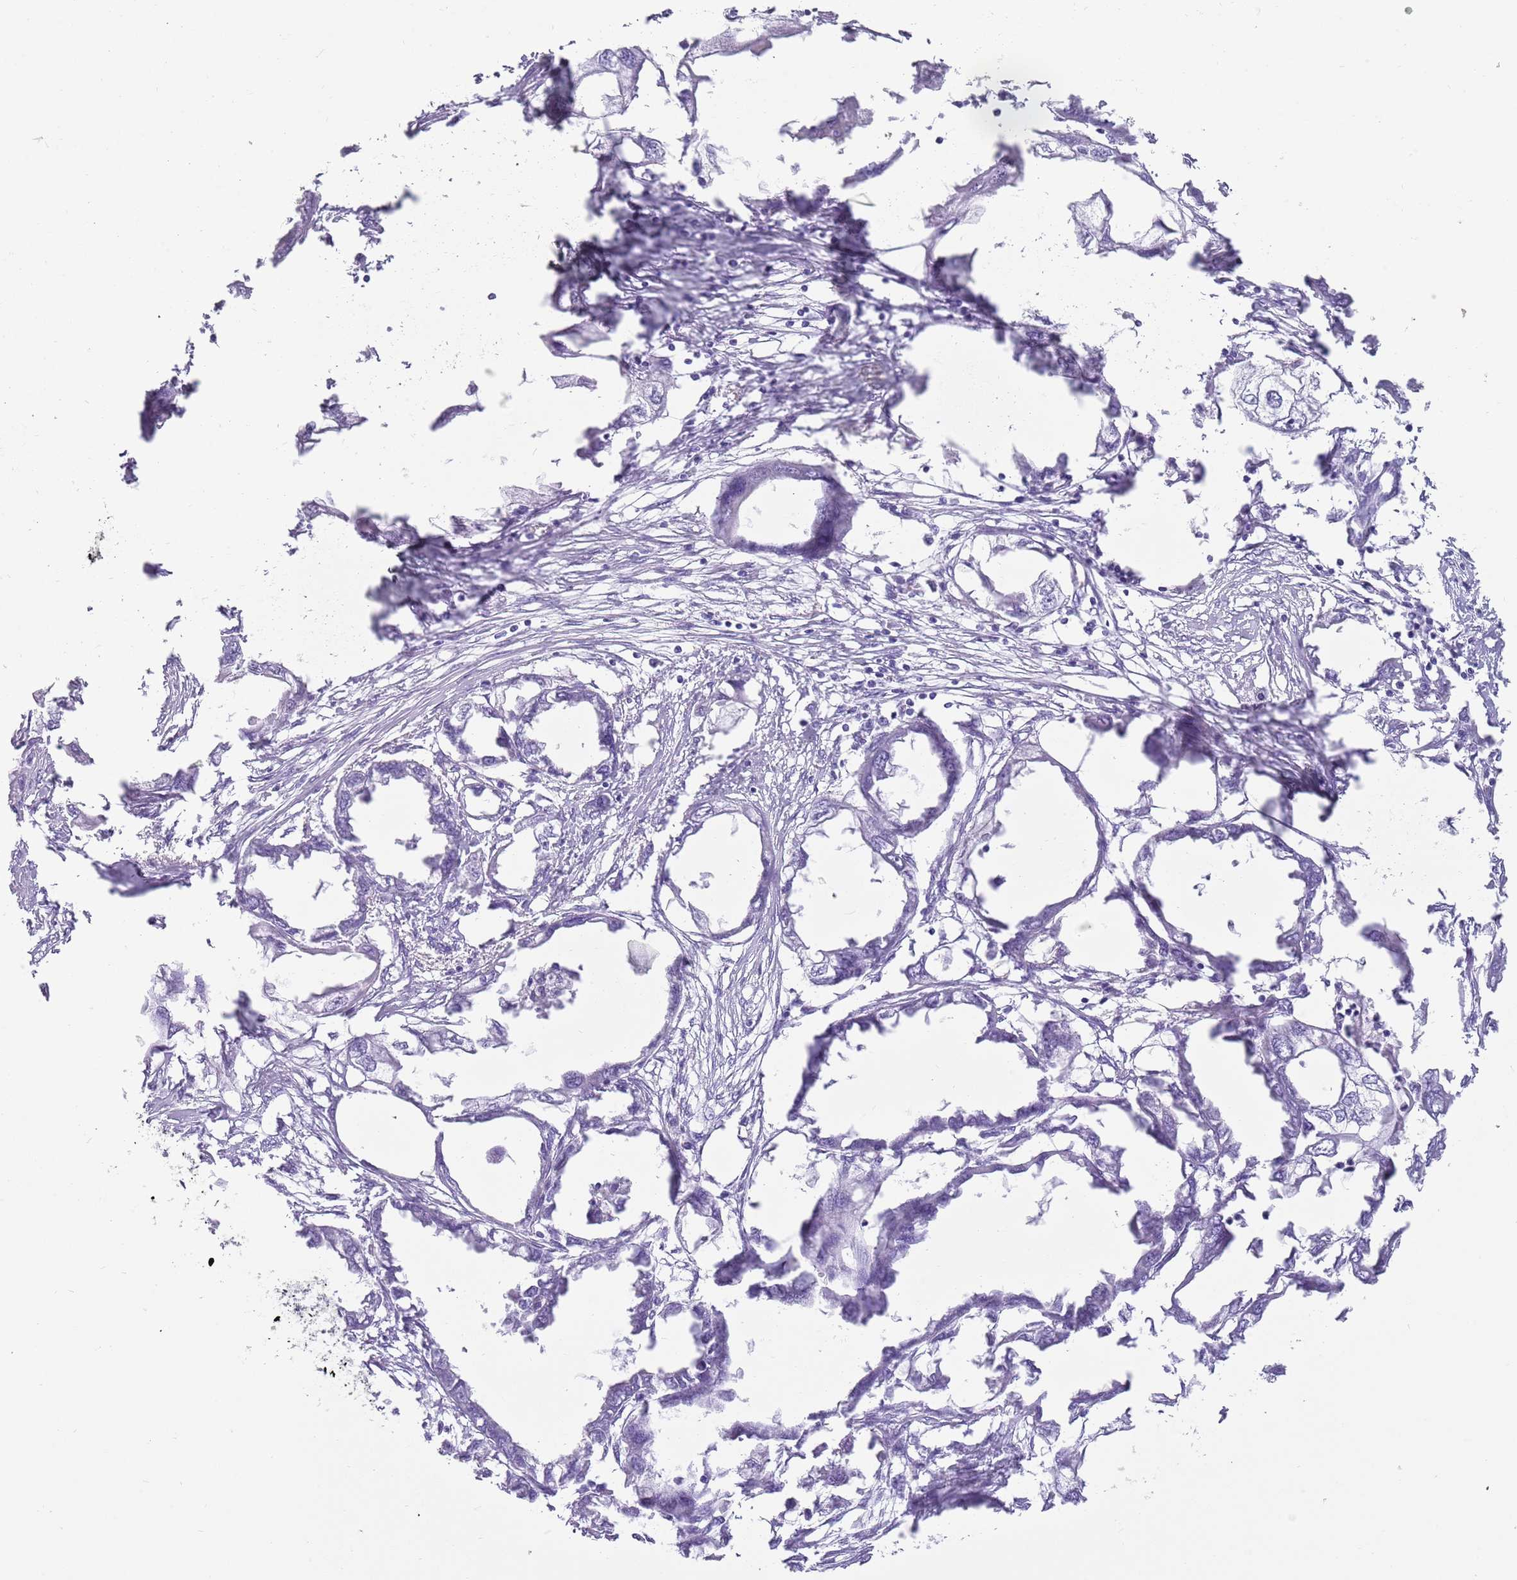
{"staining": {"intensity": "negative", "quantity": "none", "location": "none"}, "tissue": "endometrial cancer", "cell_type": "Tumor cells", "image_type": "cancer", "snomed": [{"axis": "morphology", "description": "Adenocarcinoma, NOS"}, {"axis": "morphology", "description": "Adenocarcinoma, metastatic, NOS"}, {"axis": "topography", "description": "Adipose tissue"}, {"axis": "topography", "description": "Endometrium"}], "caption": "High power microscopy micrograph of an immunohistochemistry photomicrograph of endometrial metastatic adenocarcinoma, revealing no significant expression in tumor cells.", "gene": "NBPF3", "patient": {"sex": "female", "age": 67}}